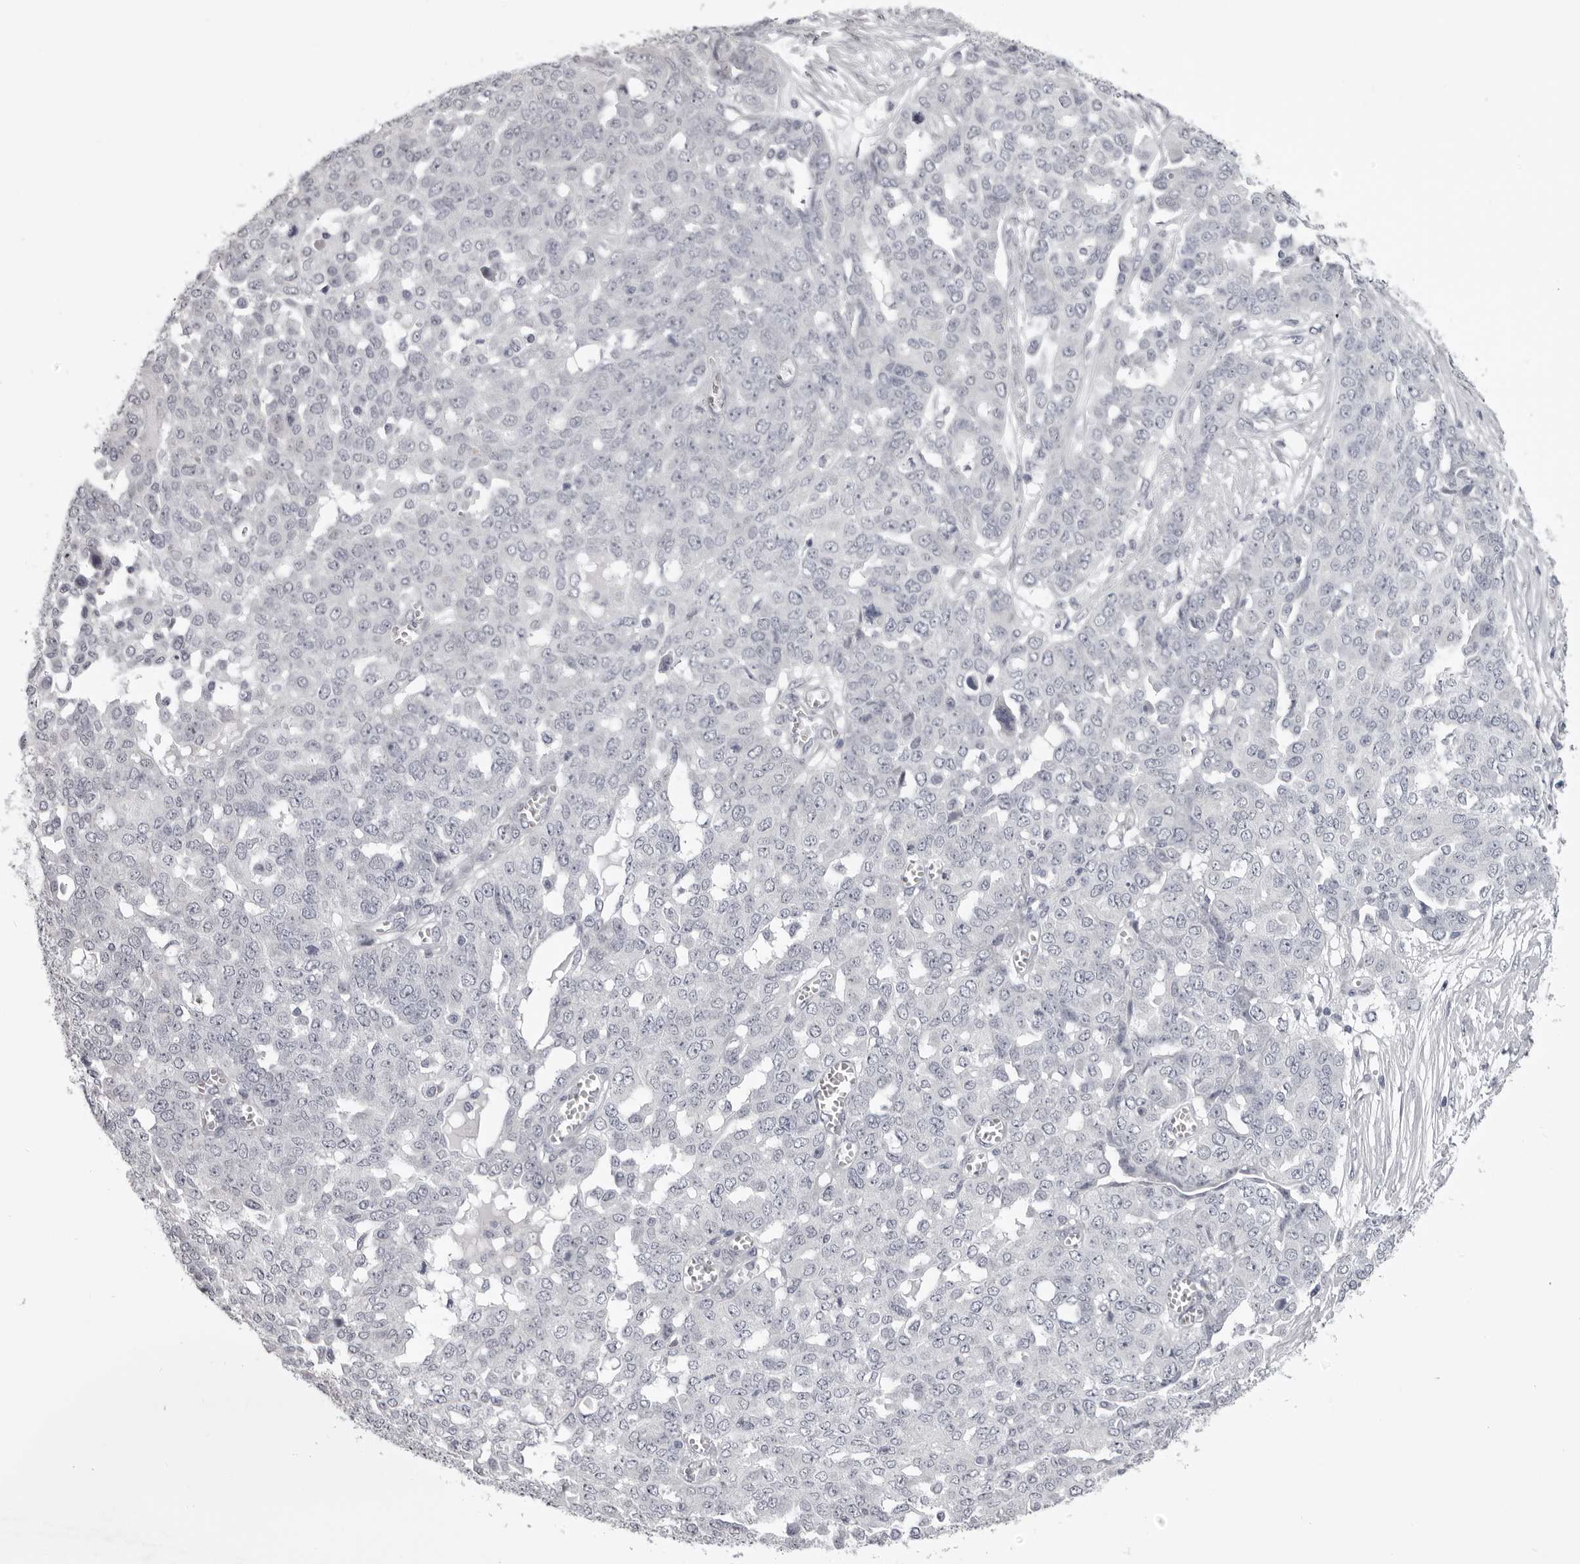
{"staining": {"intensity": "negative", "quantity": "none", "location": "none"}, "tissue": "ovarian cancer", "cell_type": "Tumor cells", "image_type": "cancer", "snomed": [{"axis": "morphology", "description": "Cystadenocarcinoma, serous, NOS"}, {"axis": "topography", "description": "Soft tissue"}, {"axis": "topography", "description": "Ovary"}], "caption": "The photomicrograph demonstrates no significant staining in tumor cells of ovarian cancer (serous cystadenocarcinoma). (DAB (3,3'-diaminobenzidine) immunohistochemistry (IHC) with hematoxylin counter stain).", "gene": "EPHA10", "patient": {"sex": "female", "age": 57}}